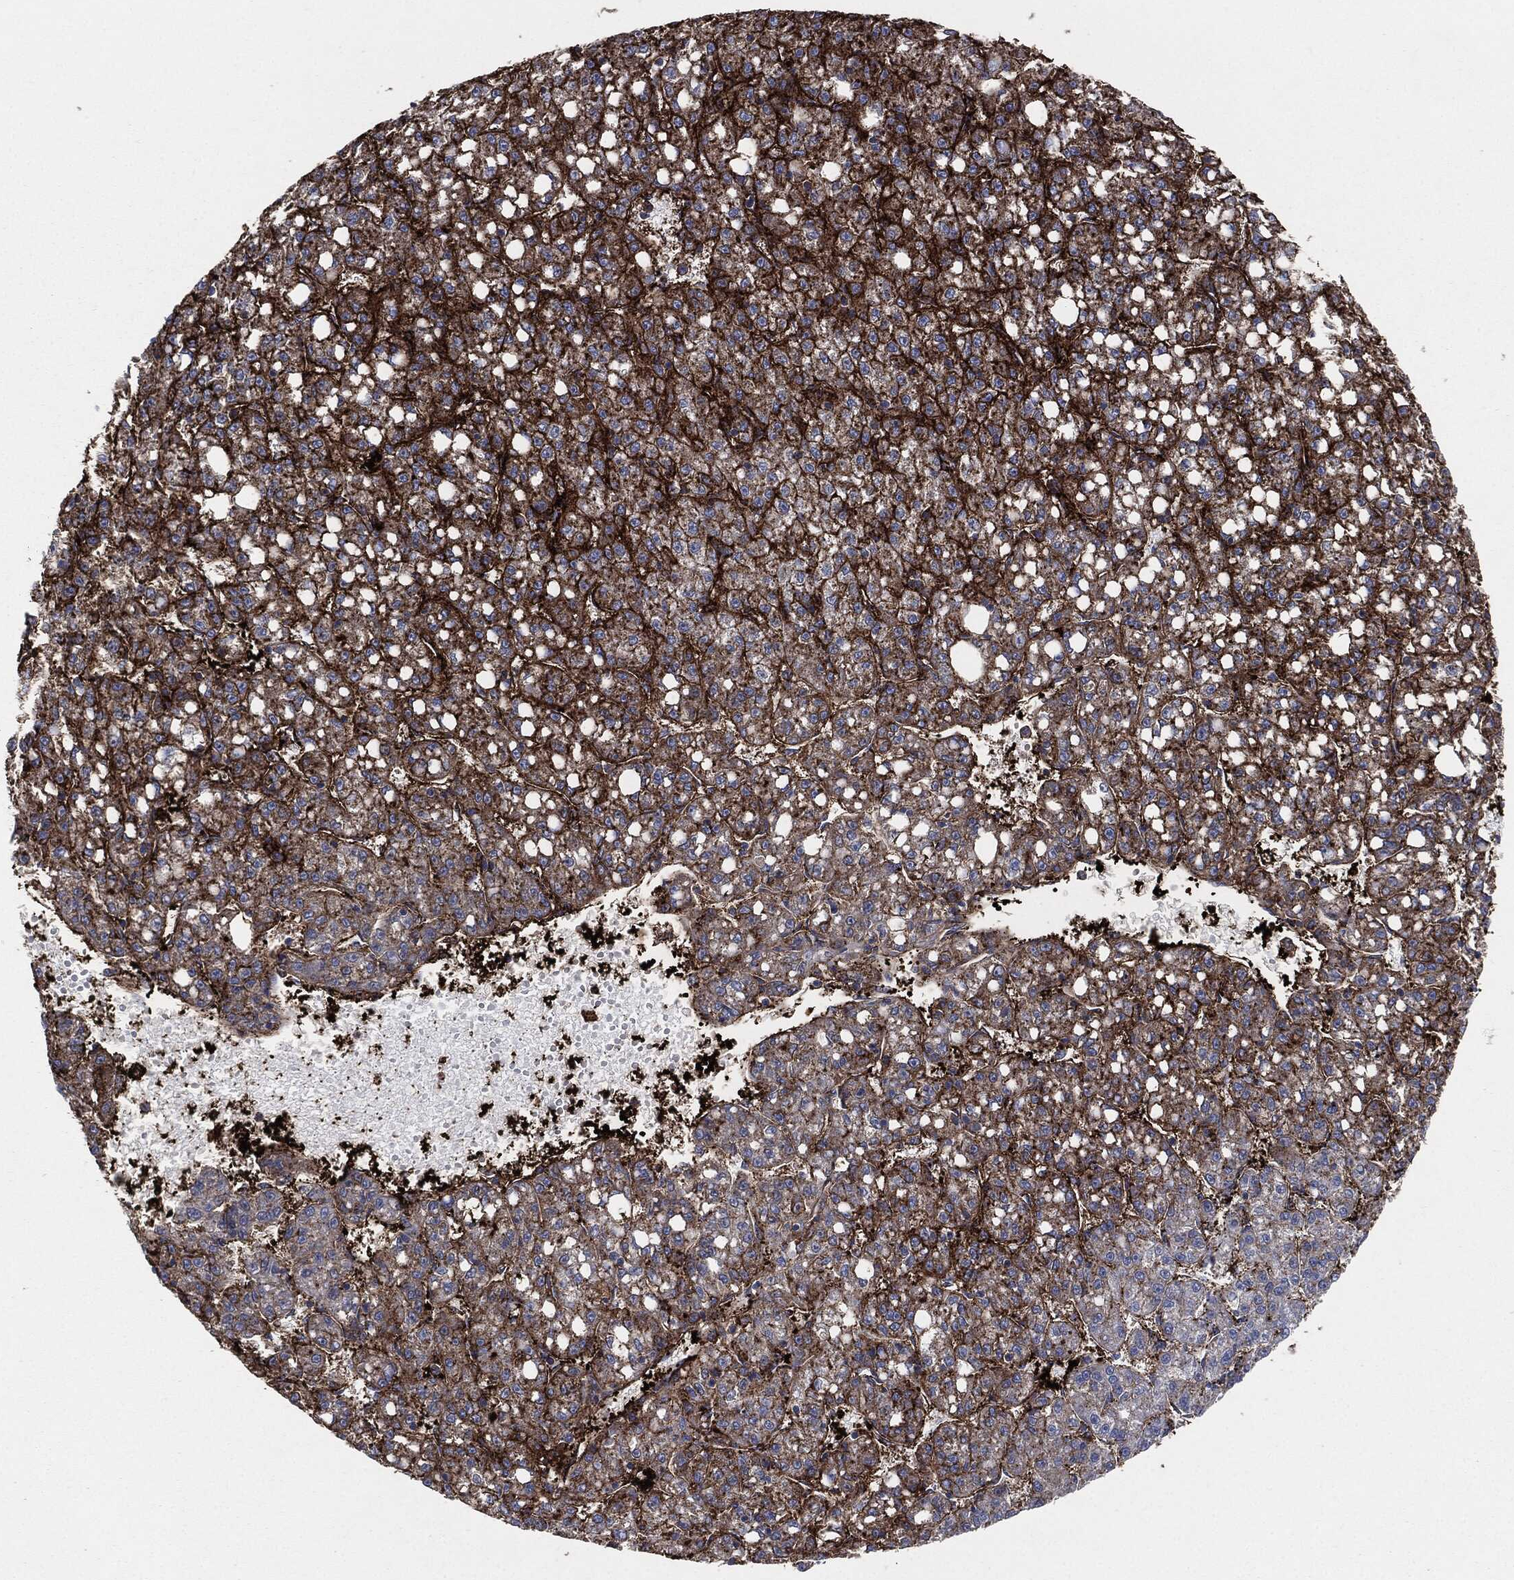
{"staining": {"intensity": "strong", "quantity": "25%-75%", "location": "cytoplasmic/membranous"}, "tissue": "liver cancer", "cell_type": "Tumor cells", "image_type": "cancer", "snomed": [{"axis": "morphology", "description": "Carcinoma, Hepatocellular, NOS"}, {"axis": "topography", "description": "Liver"}], "caption": "Strong cytoplasmic/membranous positivity for a protein is appreciated in approximately 25%-75% of tumor cells of liver cancer using IHC.", "gene": "APOB", "patient": {"sex": "female", "age": 65}}